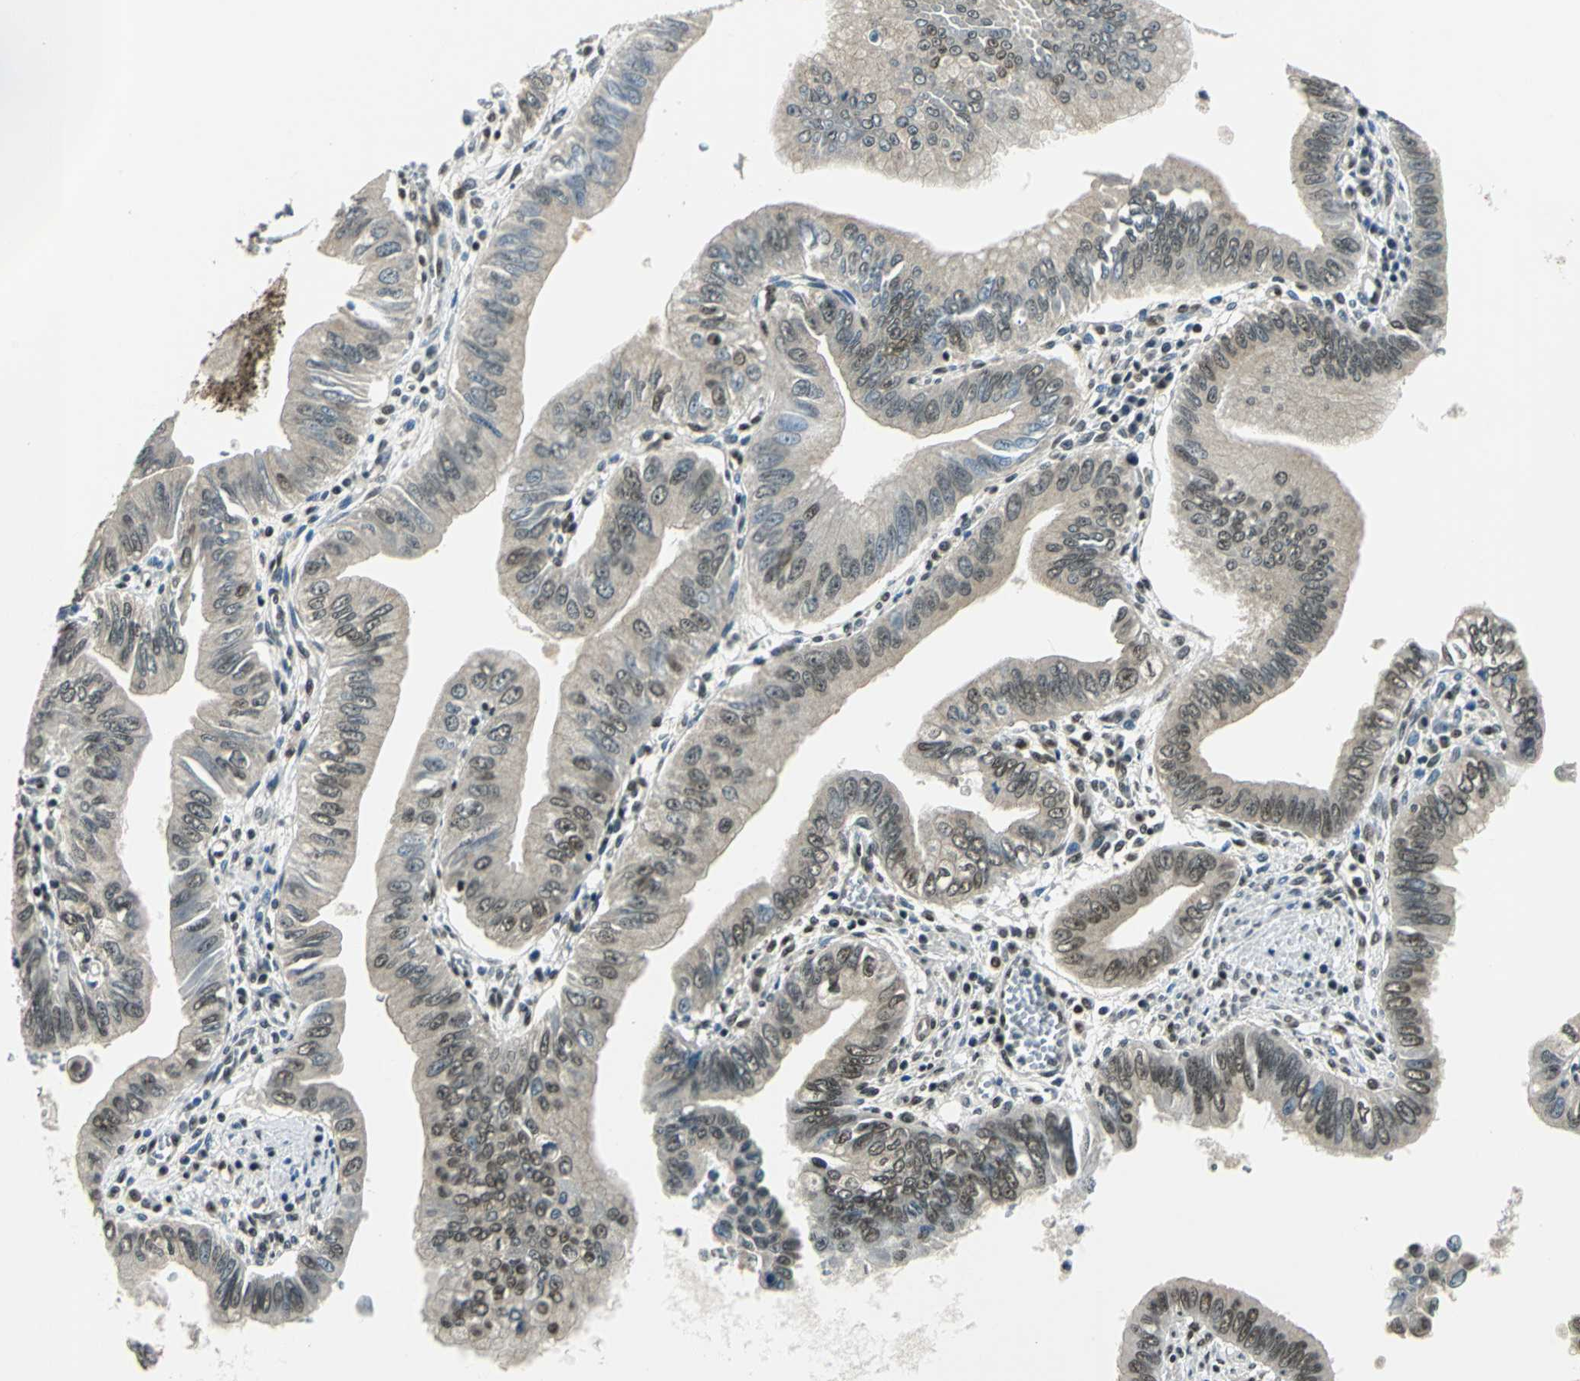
{"staining": {"intensity": "strong", "quantity": "25%-75%", "location": "cytoplasmic/membranous,nuclear"}, "tissue": "pancreatic cancer", "cell_type": "Tumor cells", "image_type": "cancer", "snomed": [{"axis": "morphology", "description": "Normal tissue, NOS"}, {"axis": "topography", "description": "Lymph node"}], "caption": "Protein positivity by immunohistochemistry displays strong cytoplasmic/membranous and nuclear expression in approximately 25%-75% of tumor cells in pancreatic cancer.", "gene": "RBM14", "patient": {"sex": "male", "age": 50}}